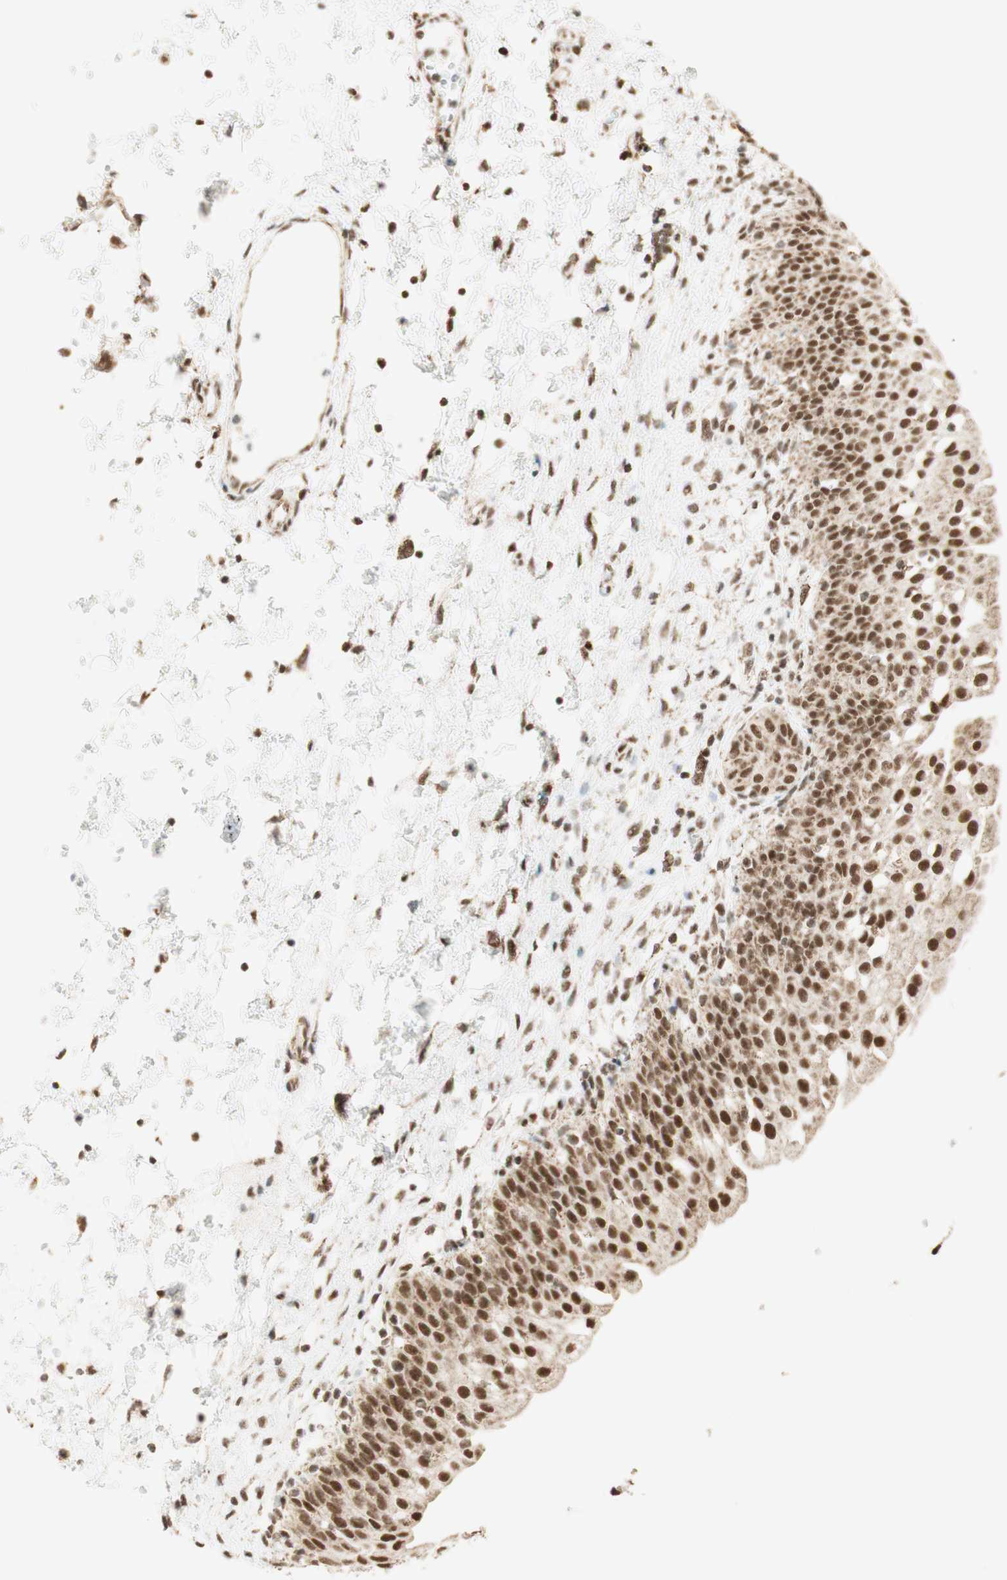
{"staining": {"intensity": "strong", "quantity": ">75%", "location": "nuclear"}, "tissue": "urinary bladder", "cell_type": "Urothelial cells", "image_type": "normal", "snomed": [{"axis": "morphology", "description": "Normal tissue, NOS"}, {"axis": "topography", "description": "Urinary bladder"}], "caption": "Brown immunohistochemical staining in benign human urinary bladder shows strong nuclear staining in approximately >75% of urothelial cells. Nuclei are stained in blue.", "gene": "ZNF782", "patient": {"sex": "male", "age": 55}}